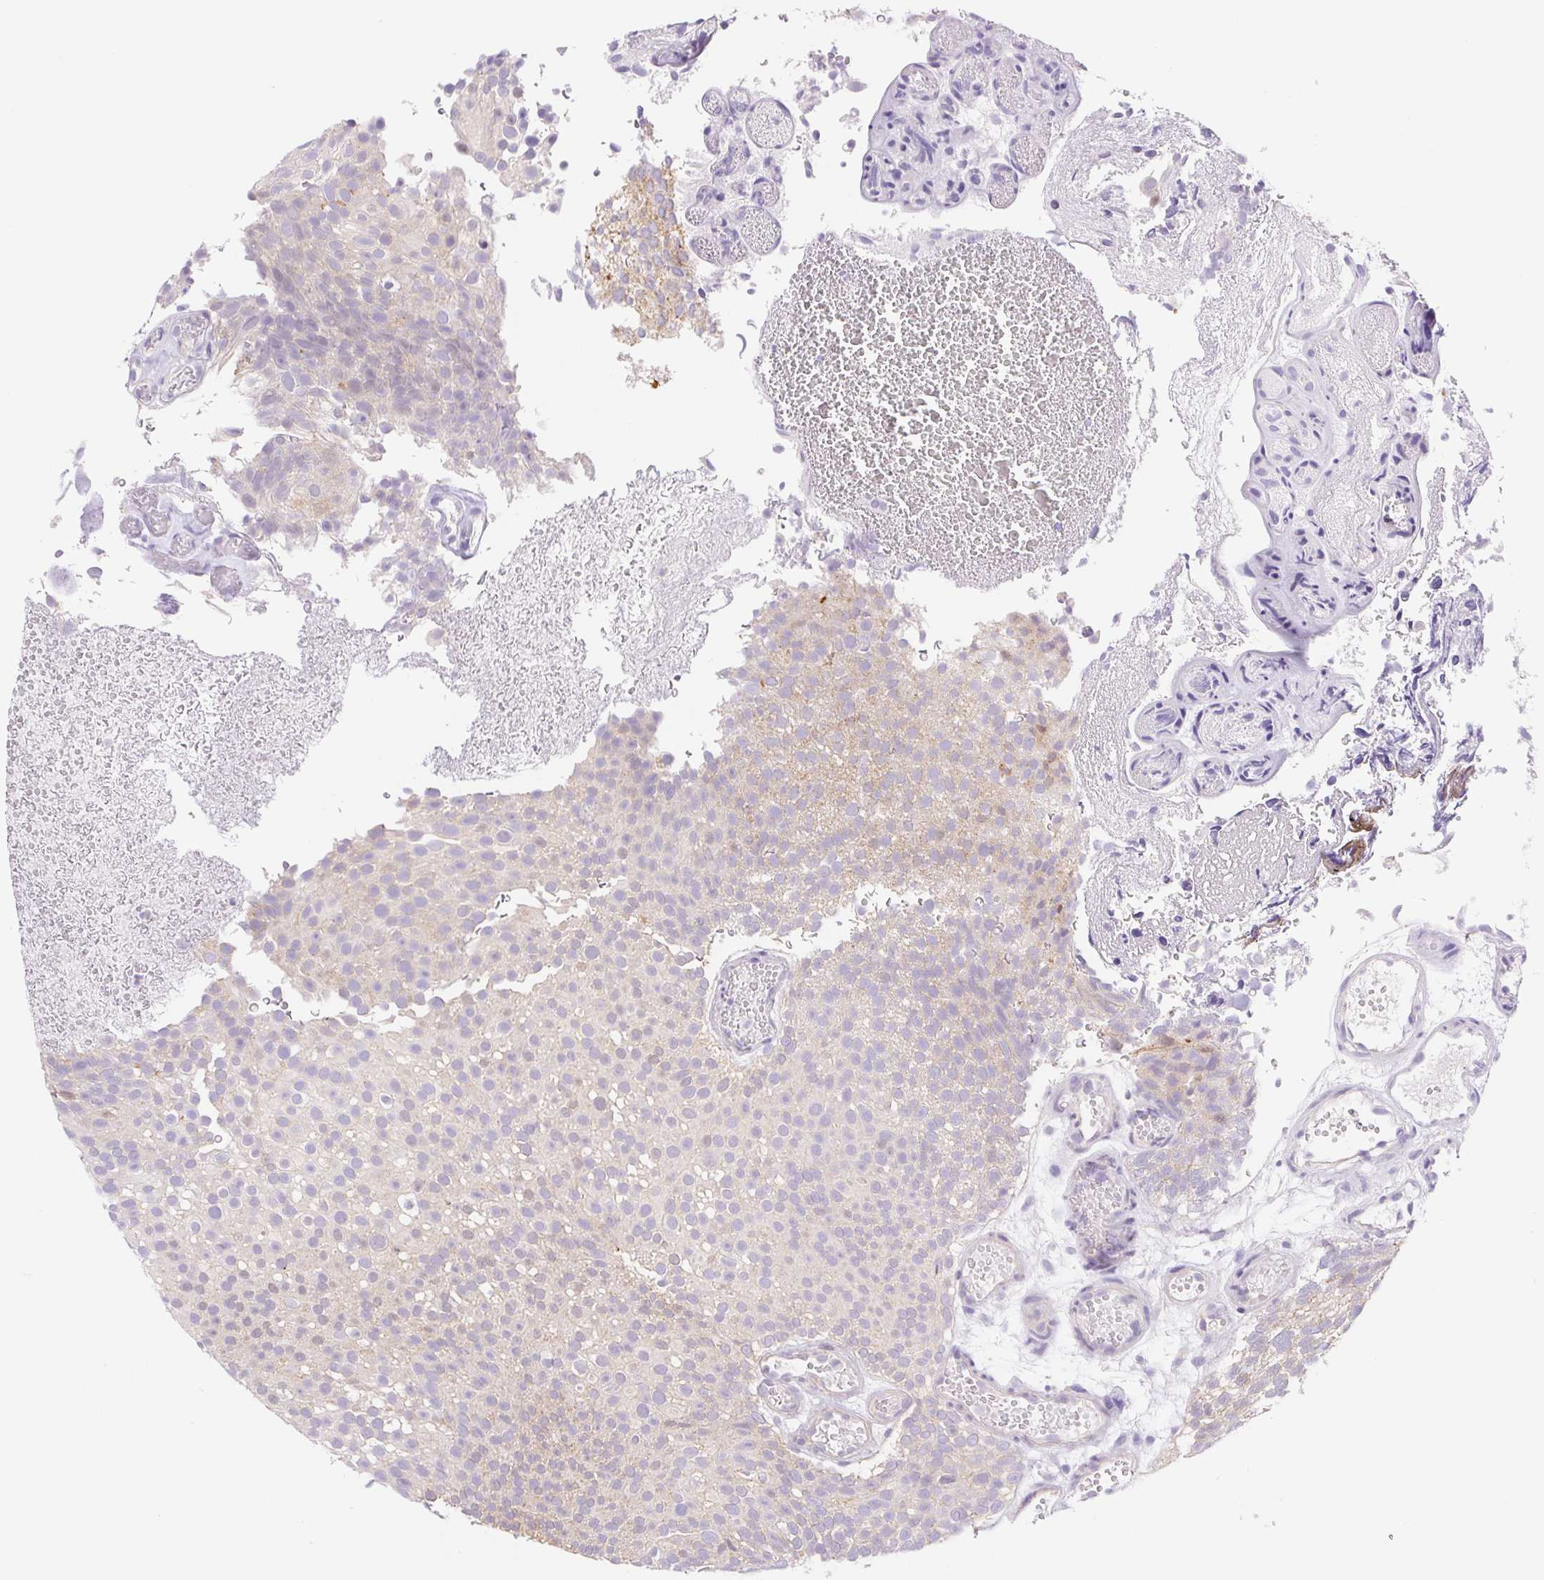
{"staining": {"intensity": "weak", "quantity": "25%-75%", "location": "cytoplasmic/membranous"}, "tissue": "urothelial cancer", "cell_type": "Tumor cells", "image_type": "cancer", "snomed": [{"axis": "morphology", "description": "Urothelial carcinoma, Low grade"}, {"axis": "topography", "description": "Urinary bladder"}], "caption": "This is a photomicrograph of immunohistochemistry (IHC) staining of low-grade urothelial carcinoma, which shows weak positivity in the cytoplasmic/membranous of tumor cells.", "gene": "DYNC2LI1", "patient": {"sex": "male", "age": 78}}